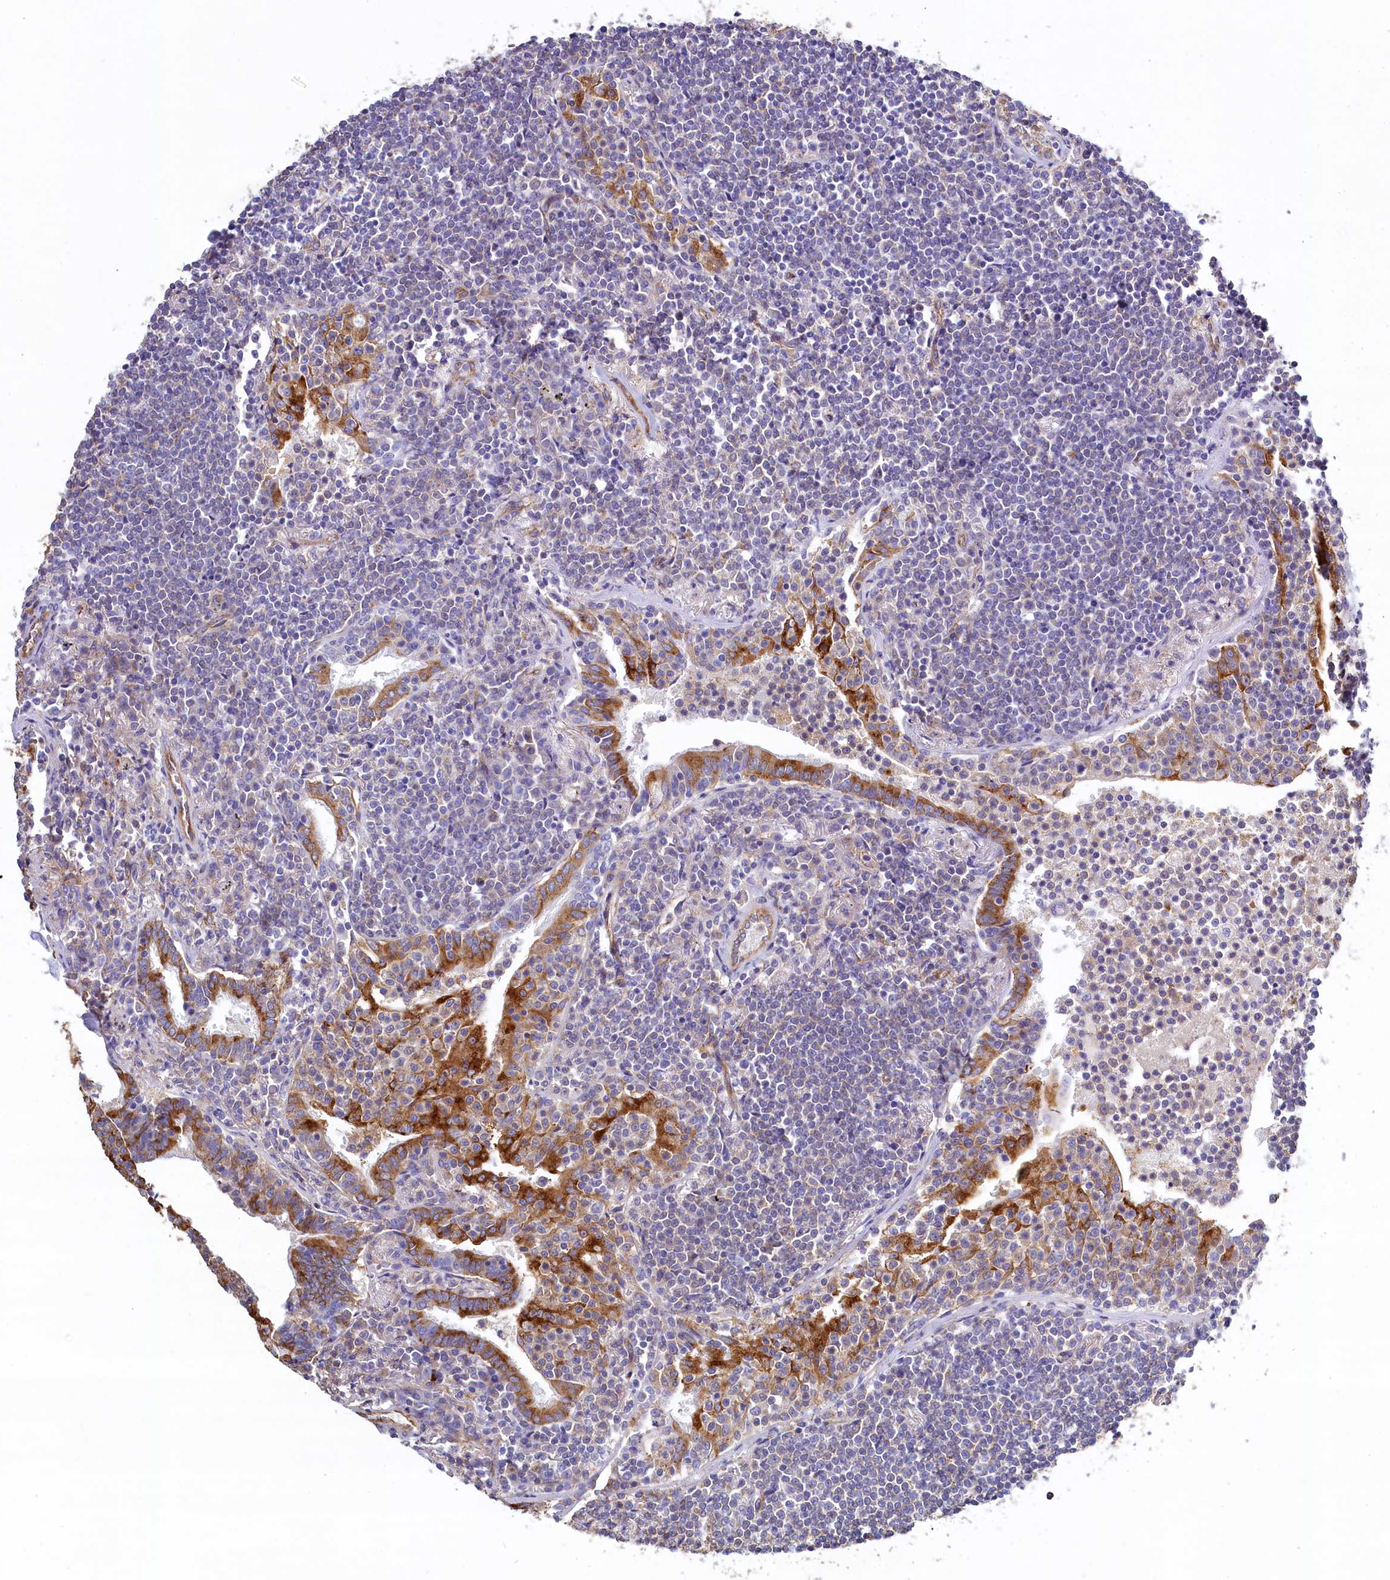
{"staining": {"intensity": "negative", "quantity": "none", "location": "none"}, "tissue": "lymphoma", "cell_type": "Tumor cells", "image_type": "cancer", "snomed": [{"axis": "morphology", "description": "Malignant lymphoma, non-Hodgkin's type, Low grade"}, {"axis": "topography", "description": "Lung"}], "caption": "An IHC histopathology image of malignant lymphoma, non-Hodgkin's type (low-grade) is shown. There is no staining in tumor cells of malignant lymphoma, non-Hodgkin's type (low-grade).", "gene": "GPR21", "patient": {"sex": "female", "age": 71}}